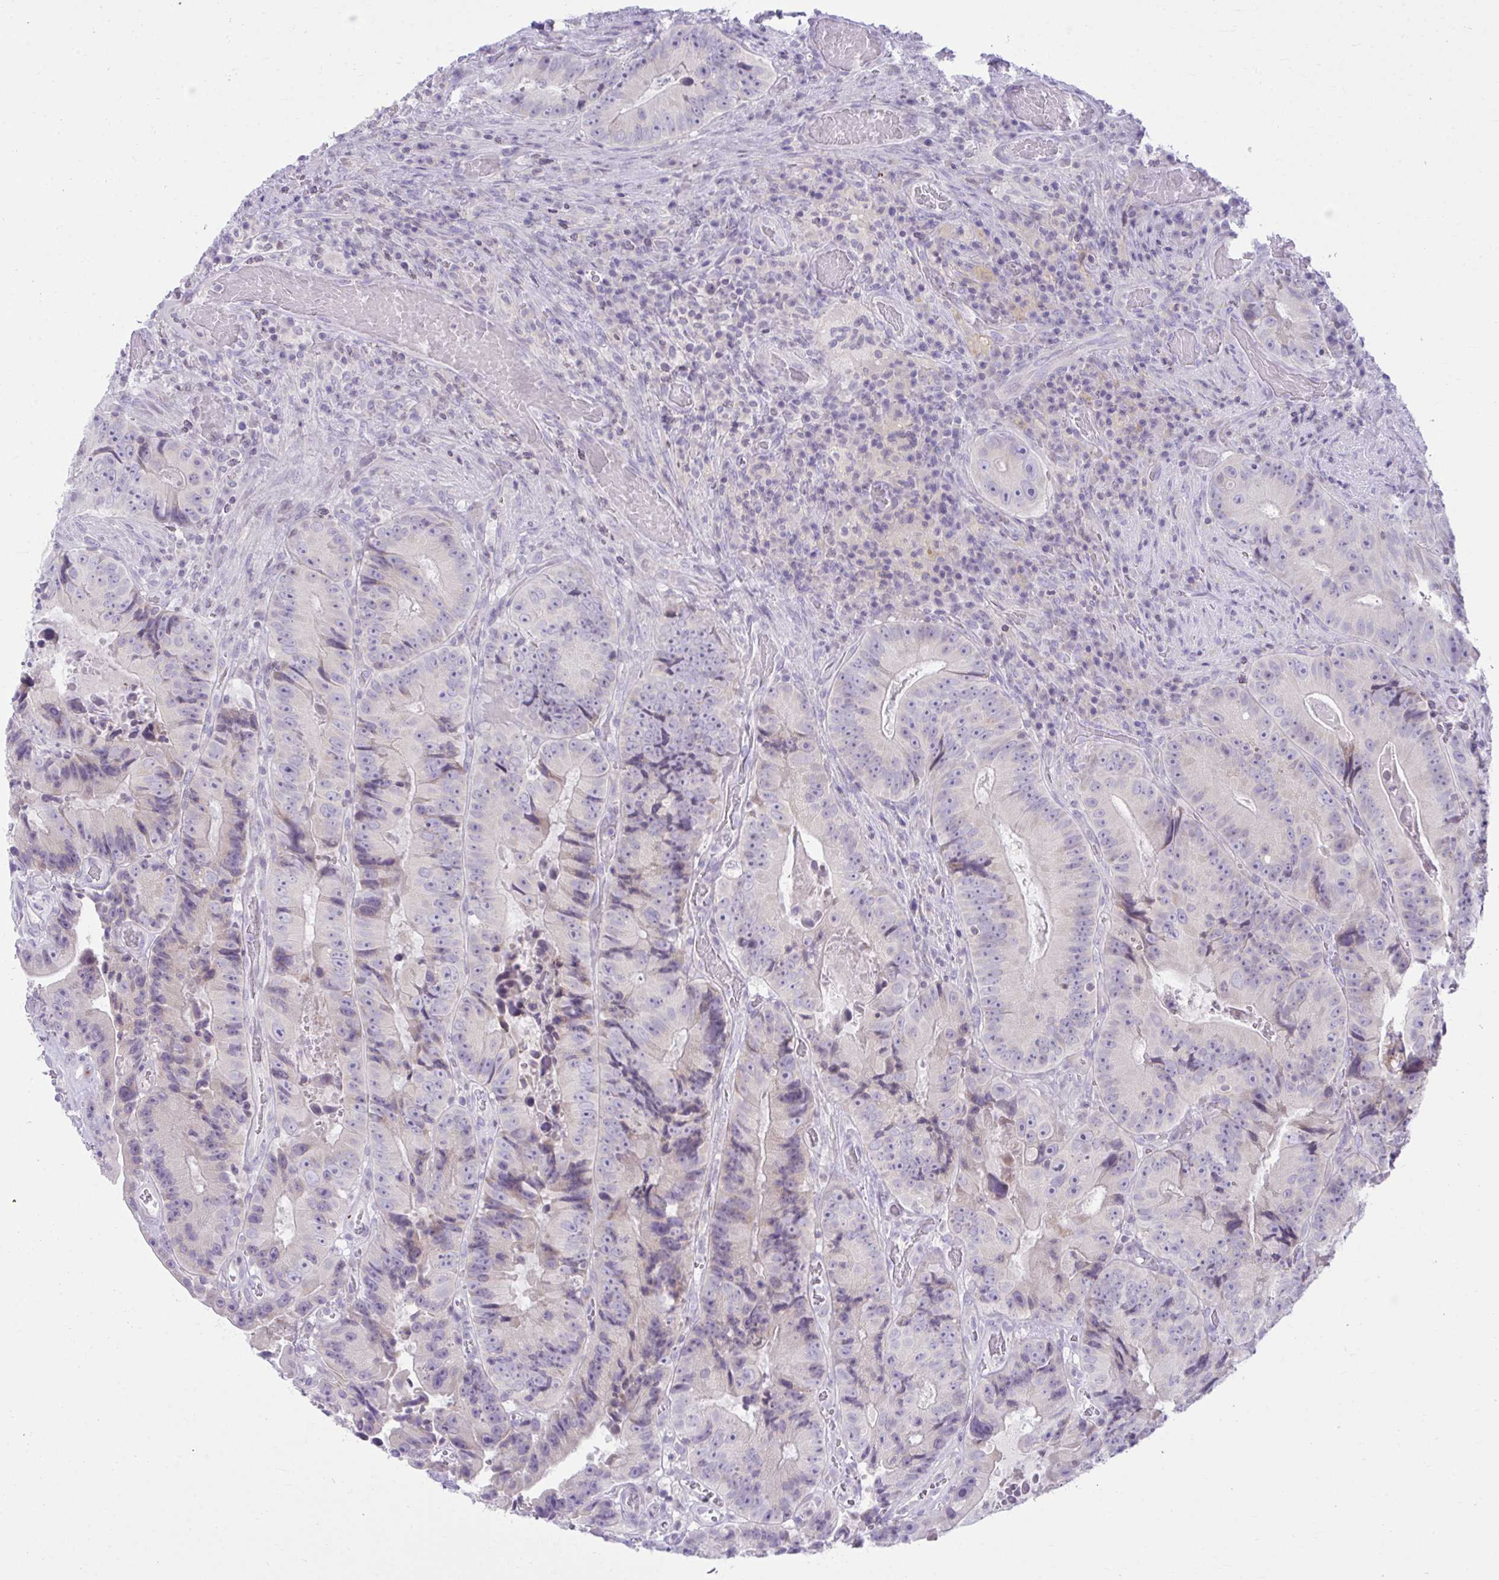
{"staining": {"intensity": "negative", "quantity": "none", "location": "none"}, "tissue": "colorectal cancer", "cell_type": "Tumor cells", "image_type": "cancer", "snomed": [{"axis": "morphology", "description": "Adenocarcinoma, NOS"}, {"axis": "topography", "description": "Colon"}], "caption": "IHC histopathology image of neoplastic tissue: human colorectal cancer stained with DAB shows no significant protein positivity in tumor cells.", "gene": "OR7A5", "patient": {"sex": "female", "age": 86}}